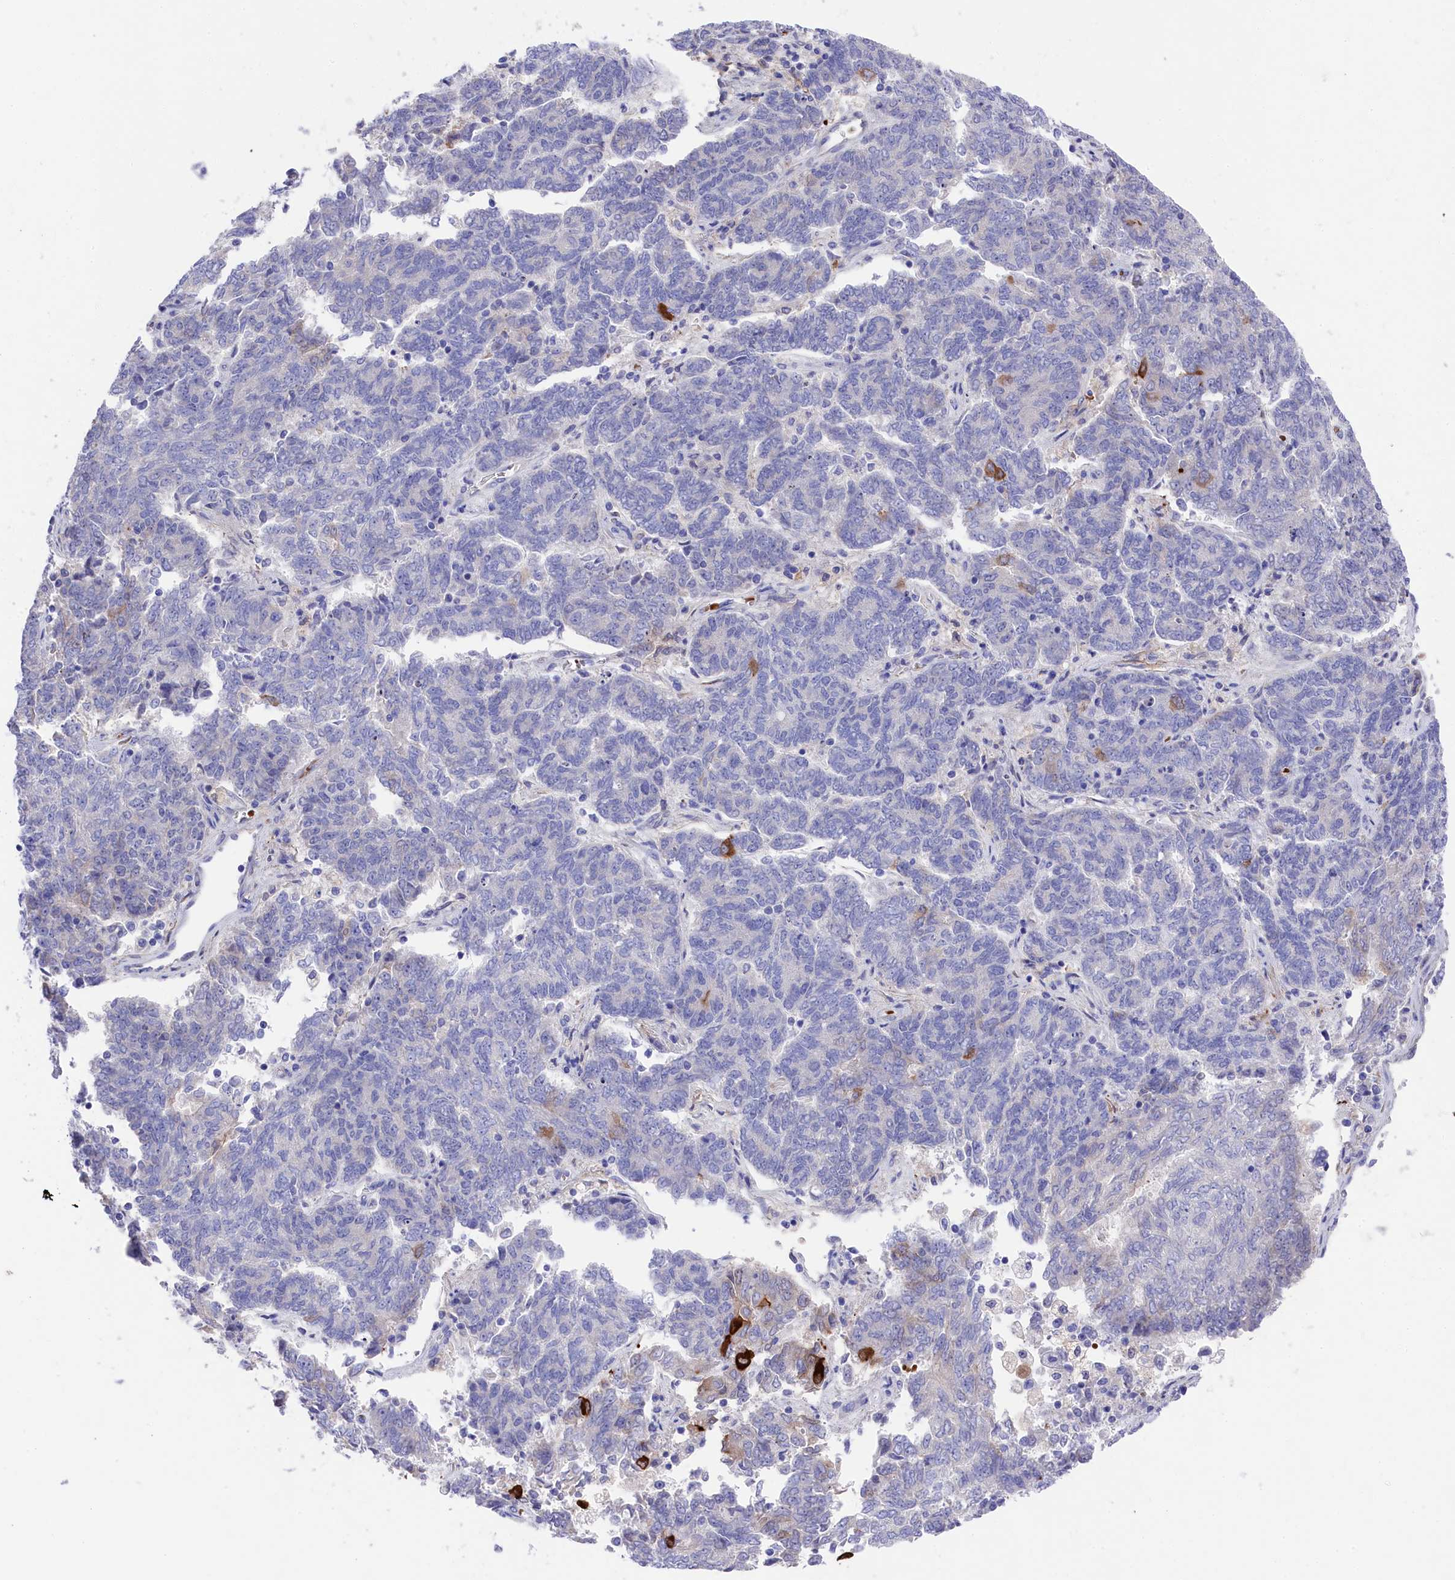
{"staining": {"intensity": "moderate", "quantity": "25%-75%", "location": "cytoplasmic/membranous"}, "tissue": "endometrial cancer", "cell_type": "Tumor cells", "image_type": "cancer", "snomed": [{"axis": "morphology", "description": "Adenocarcinoma, NOS"}, {"axis": "topography", "description": "Endometrium"}], "caption": "A high-resolution histopathology image shows IHC staining of endometrial cancer, which displays moderate cytoplasmic/membranous positivity in approximately 25%-75% of tumor cells. (DAB IHC, brown staining for protein, blue staining for nuclei).", "gene": "LHFPL4", "patient": {"sex": "female", "age": 80}}